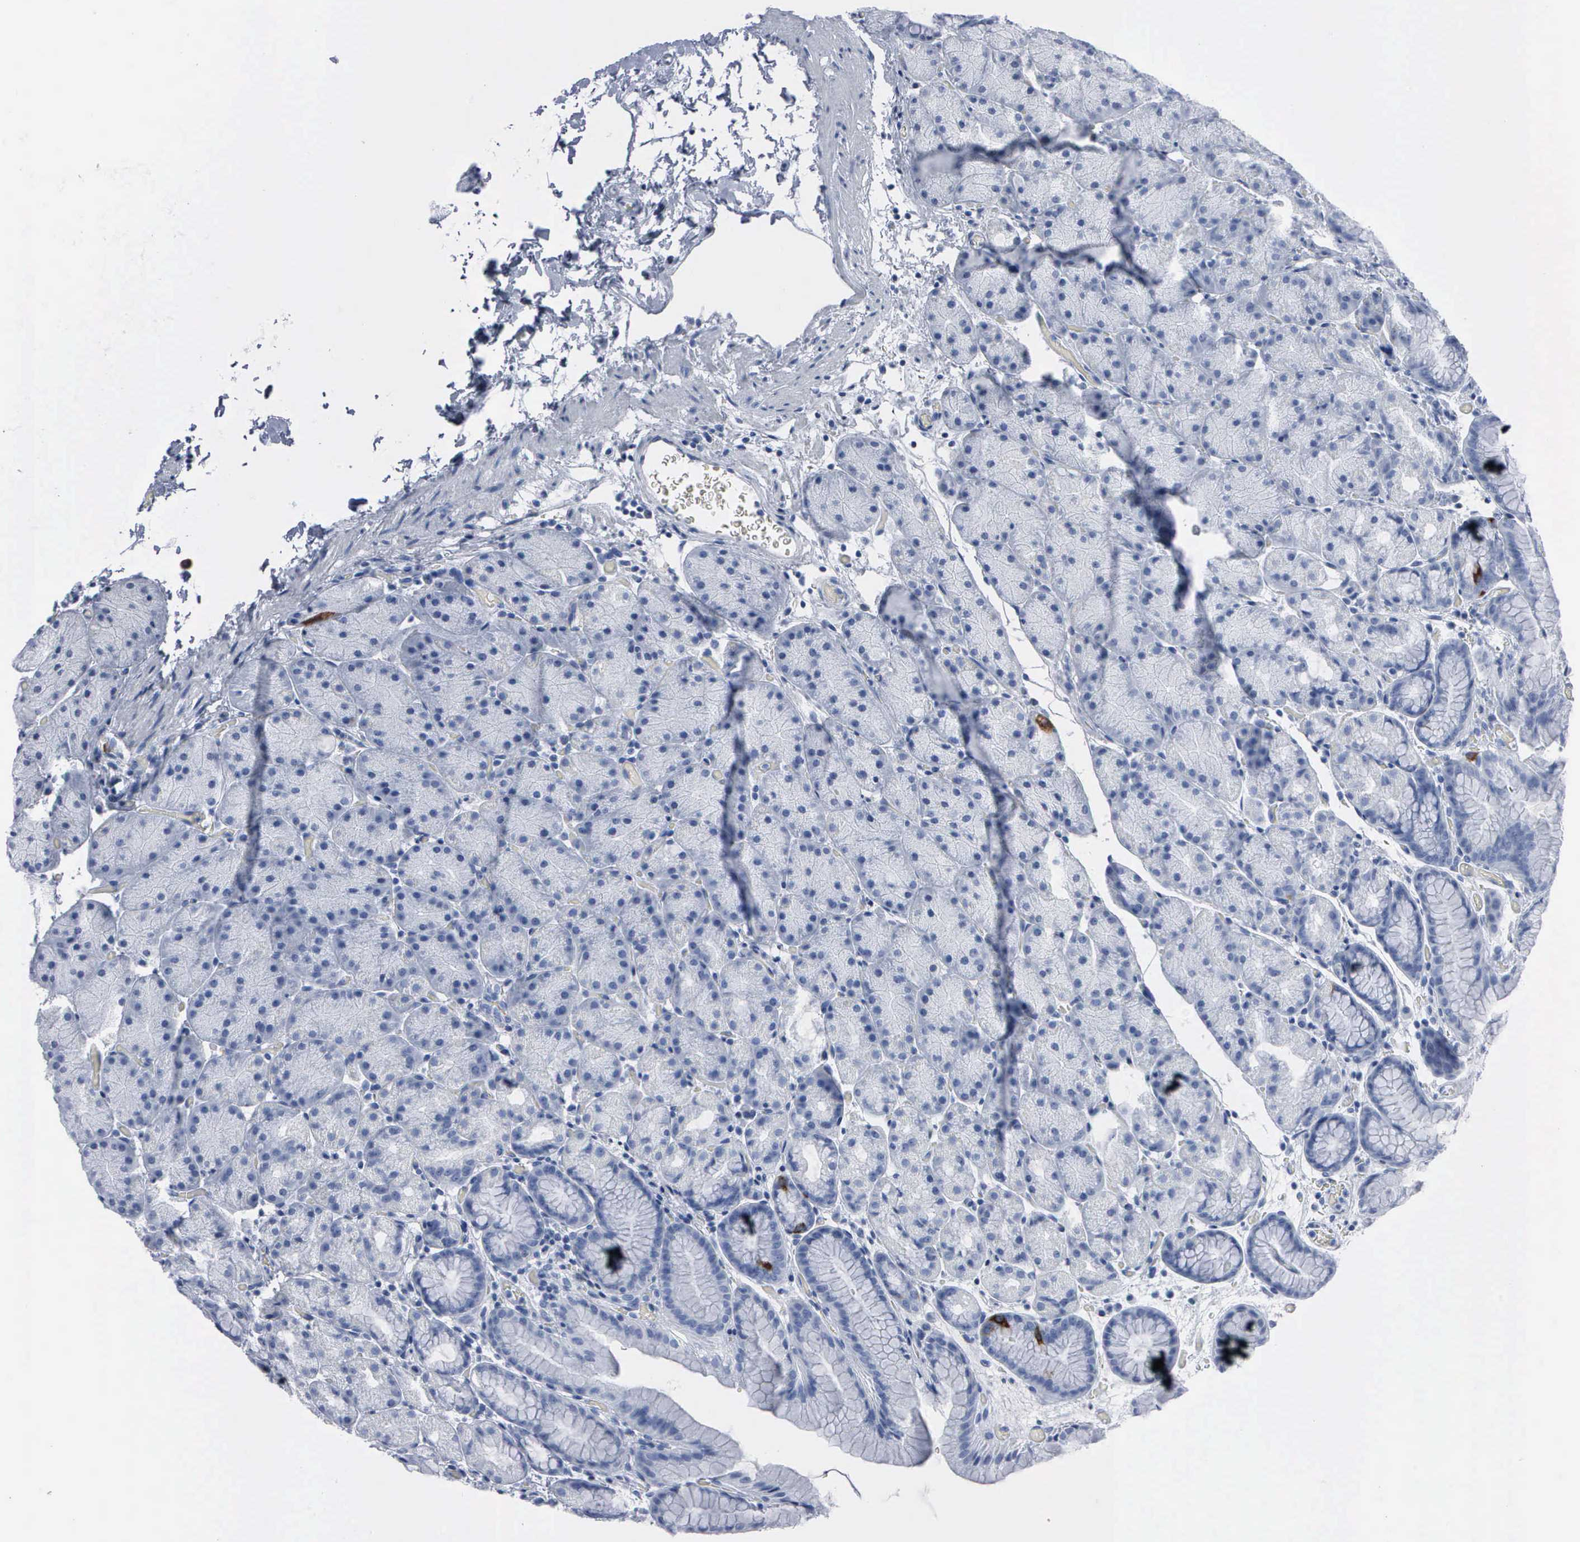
{"staining": {"intensity": "moderate", "quantity": "<25%", "location": "cytoplasmic/membranous"}, "tissue": "stomach", "cell_type": "Glandular cells", "image_type": "normal", "snomed": [{"axis": "morphology", "description": "Normal tissue, NOS"}, {"axis": "topography", "description": "Stomach, upper"}], "caption": "Immunohistochemistry (IHC) micrograph of benign stomach: stomach stained using immunohistochemistry exhibits low levels of moderate protein expression localized specifically in the cytoplasmic/membranous of glandular cells, appearing as a cytoplasmic/membranous brown color.", "gene": "CCNB1", "patient": {"sex": "male", "age": 47}}